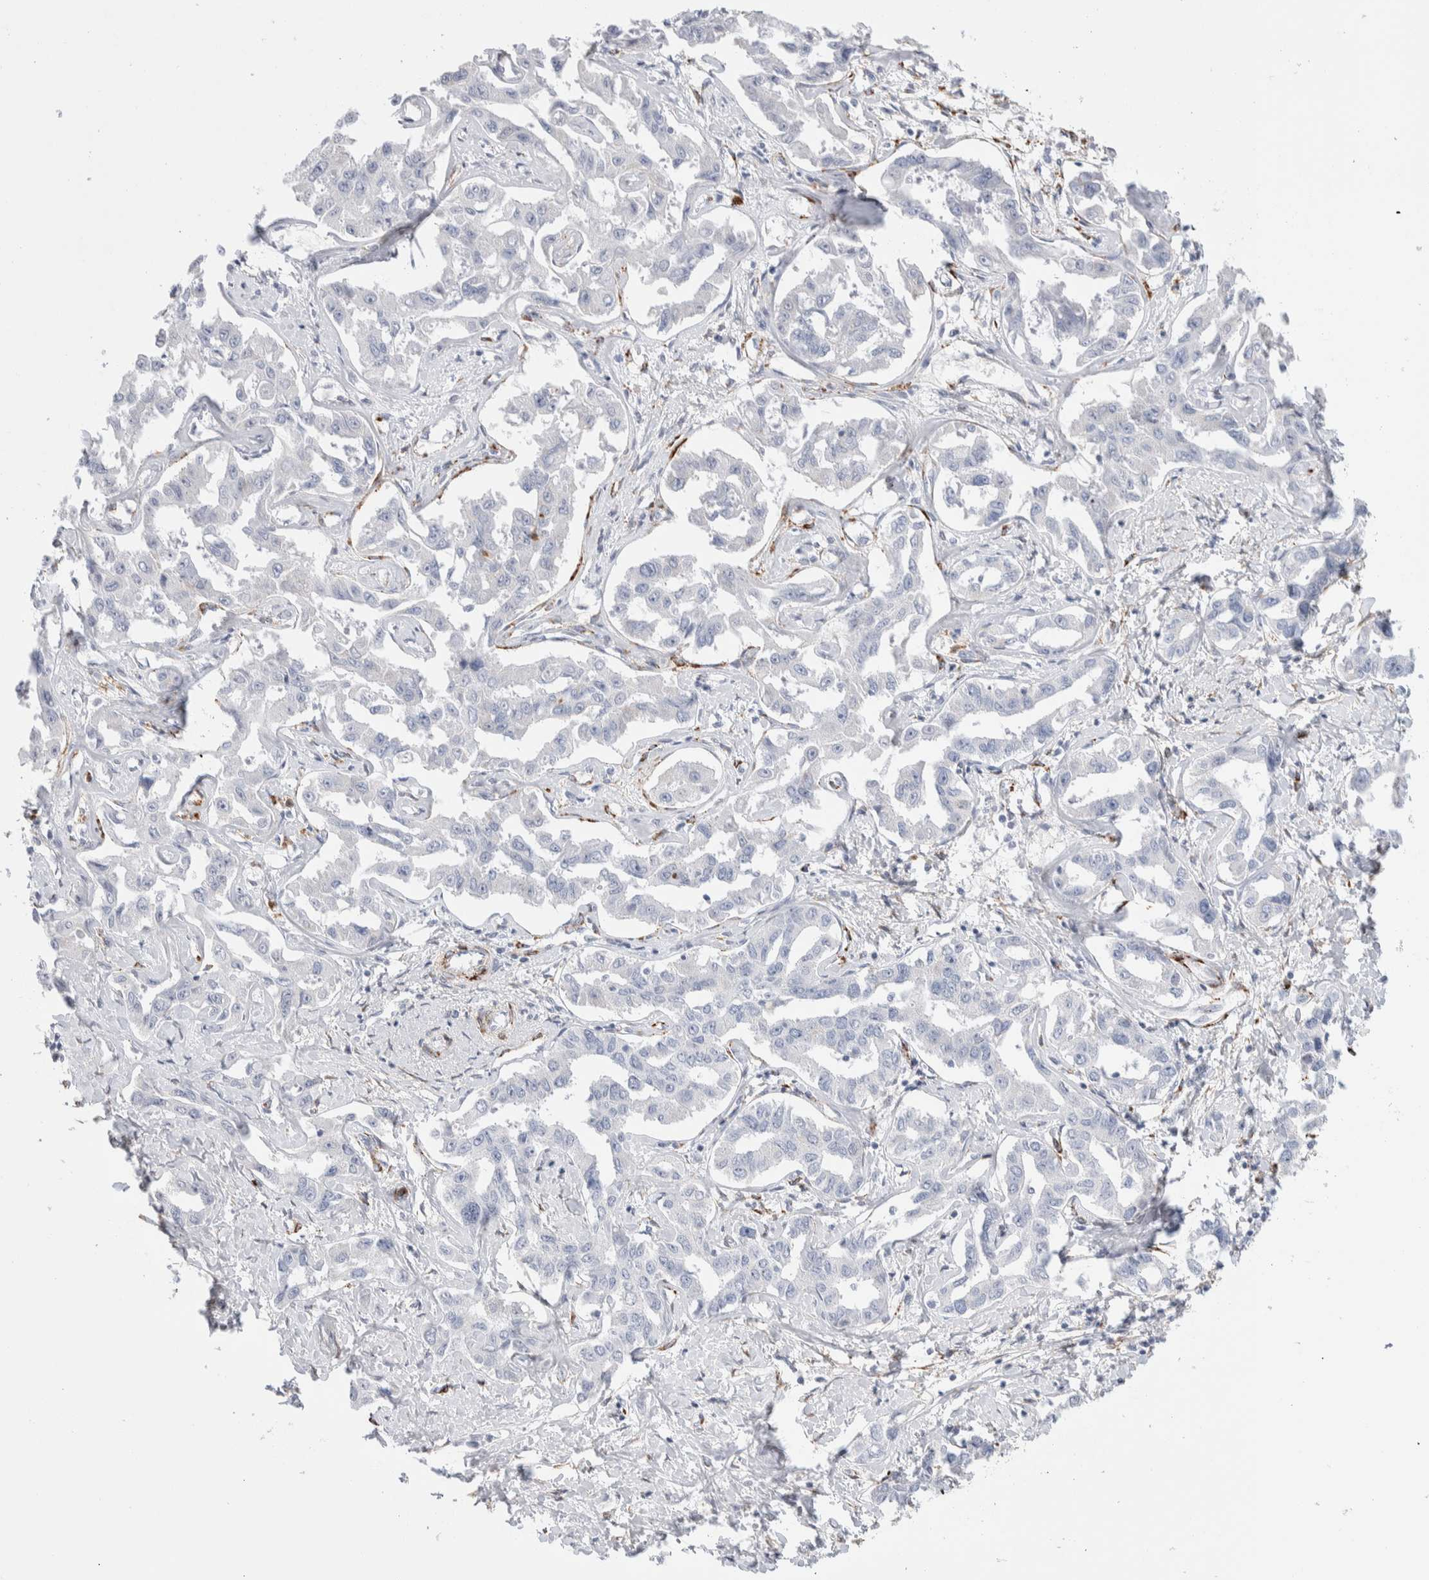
{"staining": {"intensity": "negative", "quantity": "none", "location": "none"}, "tissue": "liver cancer", "cell_type": "Tumor cells", "image_type": "cancer", "snomed": [{"axis": "morphology", "description": "Cholangiocarcinoma"}, {"axis": "topography", "description": "Liver"}], "caption": "Tumor cells show no significant positivity in liver cancer.", "gene": "SEPTIN4", "patient": {"sex": "male", "age": 59}}